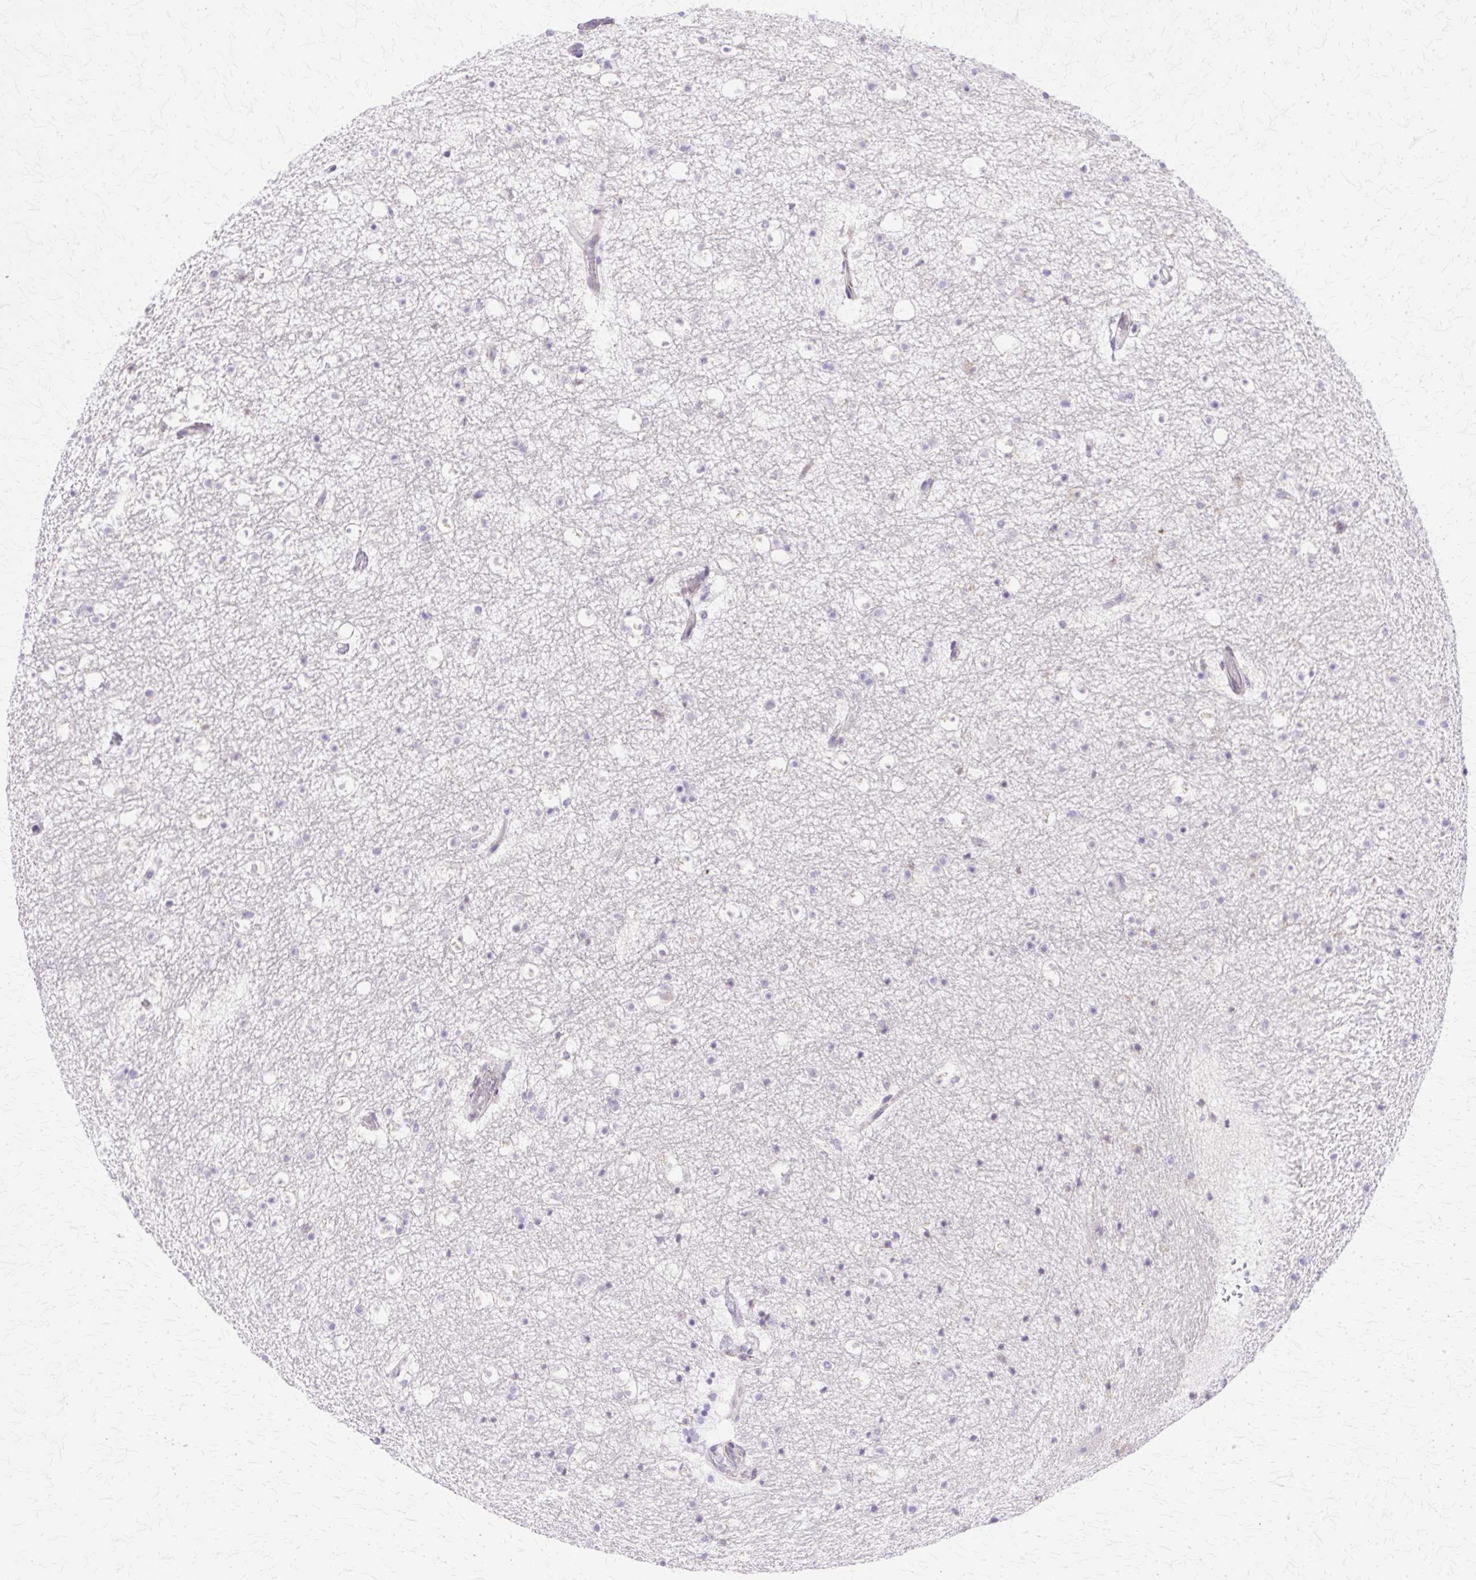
{"staining": {"intensity": "negative", "quantity": "none", "location": "none"}, "tissue": "caudate", "cell_type": "Glial cells", "image_type": "normal", "snomed": [{"axis": "morphology", "description": "Normal tissue, NOS"}, {"axis": "topography", "description": "Lateral ventricle wall"}], "caption": "IHC micrograph of benign caudate: caudate stained with DAB displays no significant protein positivity in glial cells. (Stains: DAB IHC with hematoxylin counter stain, Microscopy: brightfield microscopy at high magnification).", "gene": "TBC1D3B", "patient": {"sex": "male", "age": 37}}